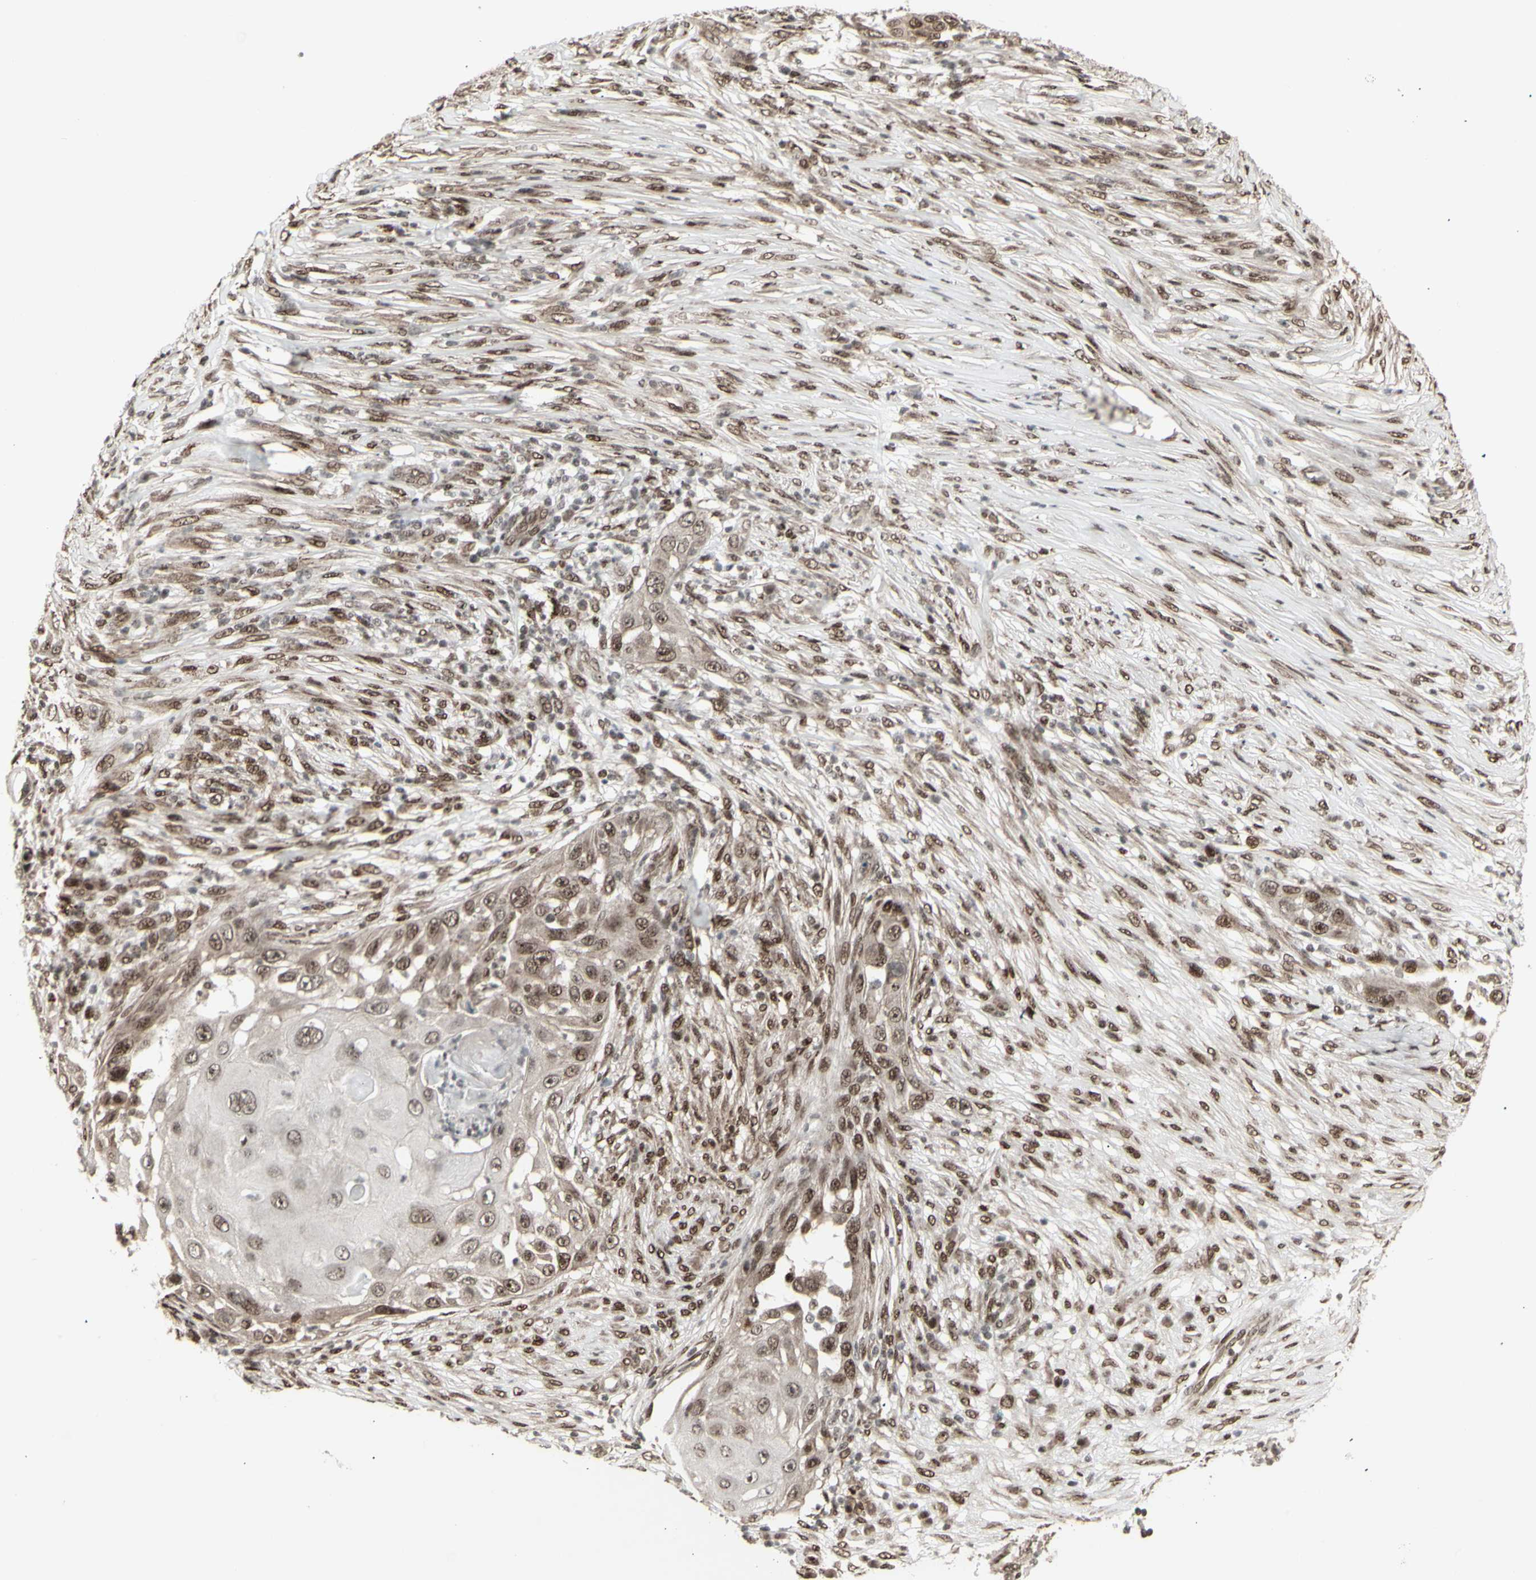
{"staining": {"intensity": "moderate", "quantity": ">75%", "location": "cytoplasmic/membranous,nuclear"}, "tissue": "skin cancer", "cell_type": "Tumor cells", "image_type": "cancer", "snomed": [{"axis": "morphology", "description": "Squamous cell carcinoma, NOS"}, {"axis": "topography", "description": "Skin"}], "caption": "Squamous cell carcinoma (skin) stained with a brown dye exhibits moderate cytoplasmic/membranous and nuclear positive expression in about >75% of tumor cells.", "gene": "CBX1", "patient": {"sex": "female", "age": 44}}